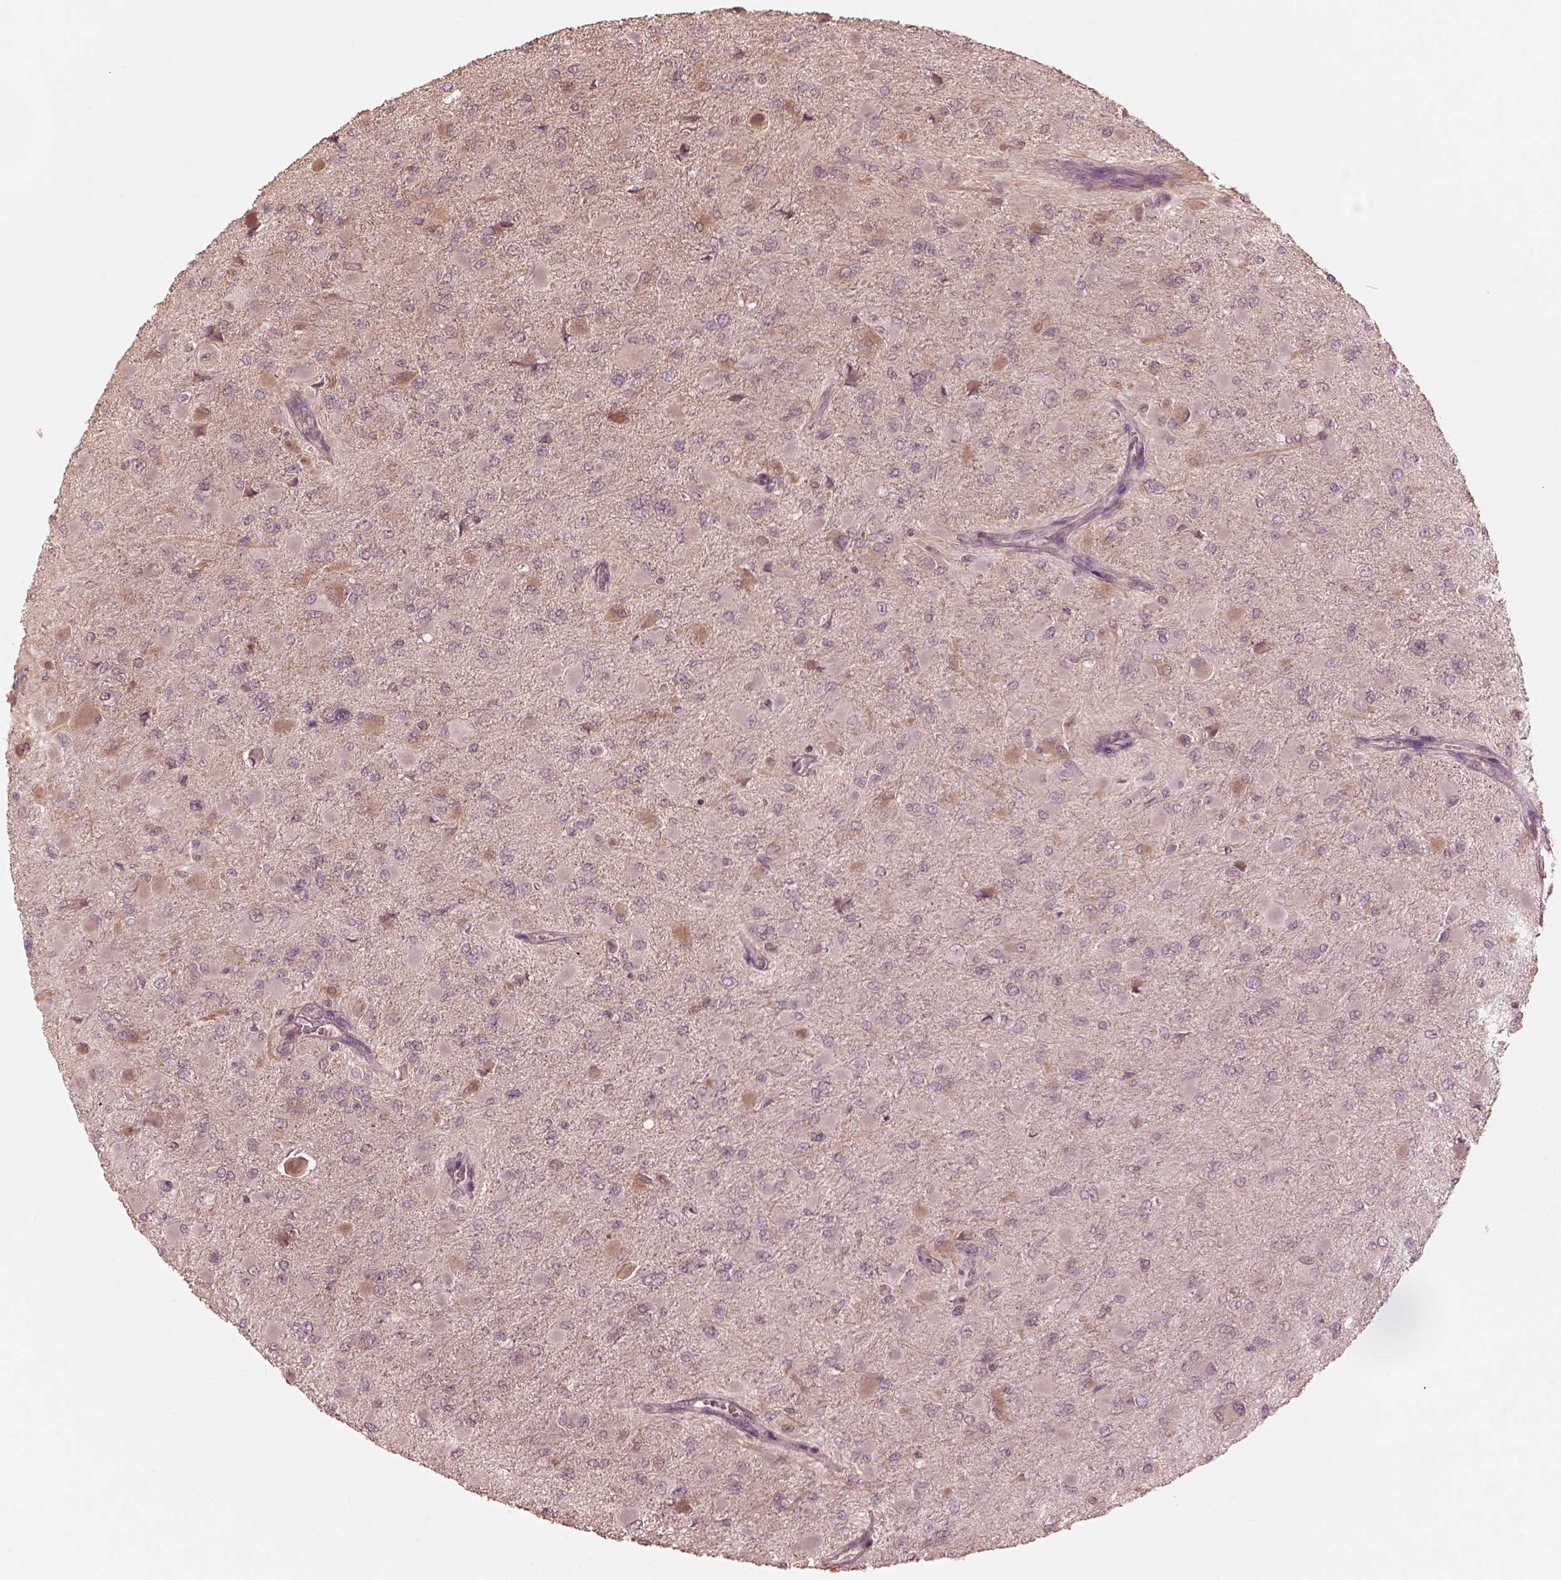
{"staining": {"intensity": "negative", "quantity": "none", "location": "none"}, "tissue": "glioma", "cell_type": "Tumor cells", "image_type": "cancer", "snomed": [{"axis": "morphology", "description": "Glioma, malignant, High grade"}, {"axis": "topography", "description": "Cerebral cortex"}], "caption": "High magnification brightfield microscopy of malignant glioma (high-grade) stained with DAB (3,3'-diaminobenzidine) (brown) and counterstained with hematoxylin (blue): tumor cells show no significant positivity.", "gene": "TF", "patient": {"sex": "female", "age": 36}}